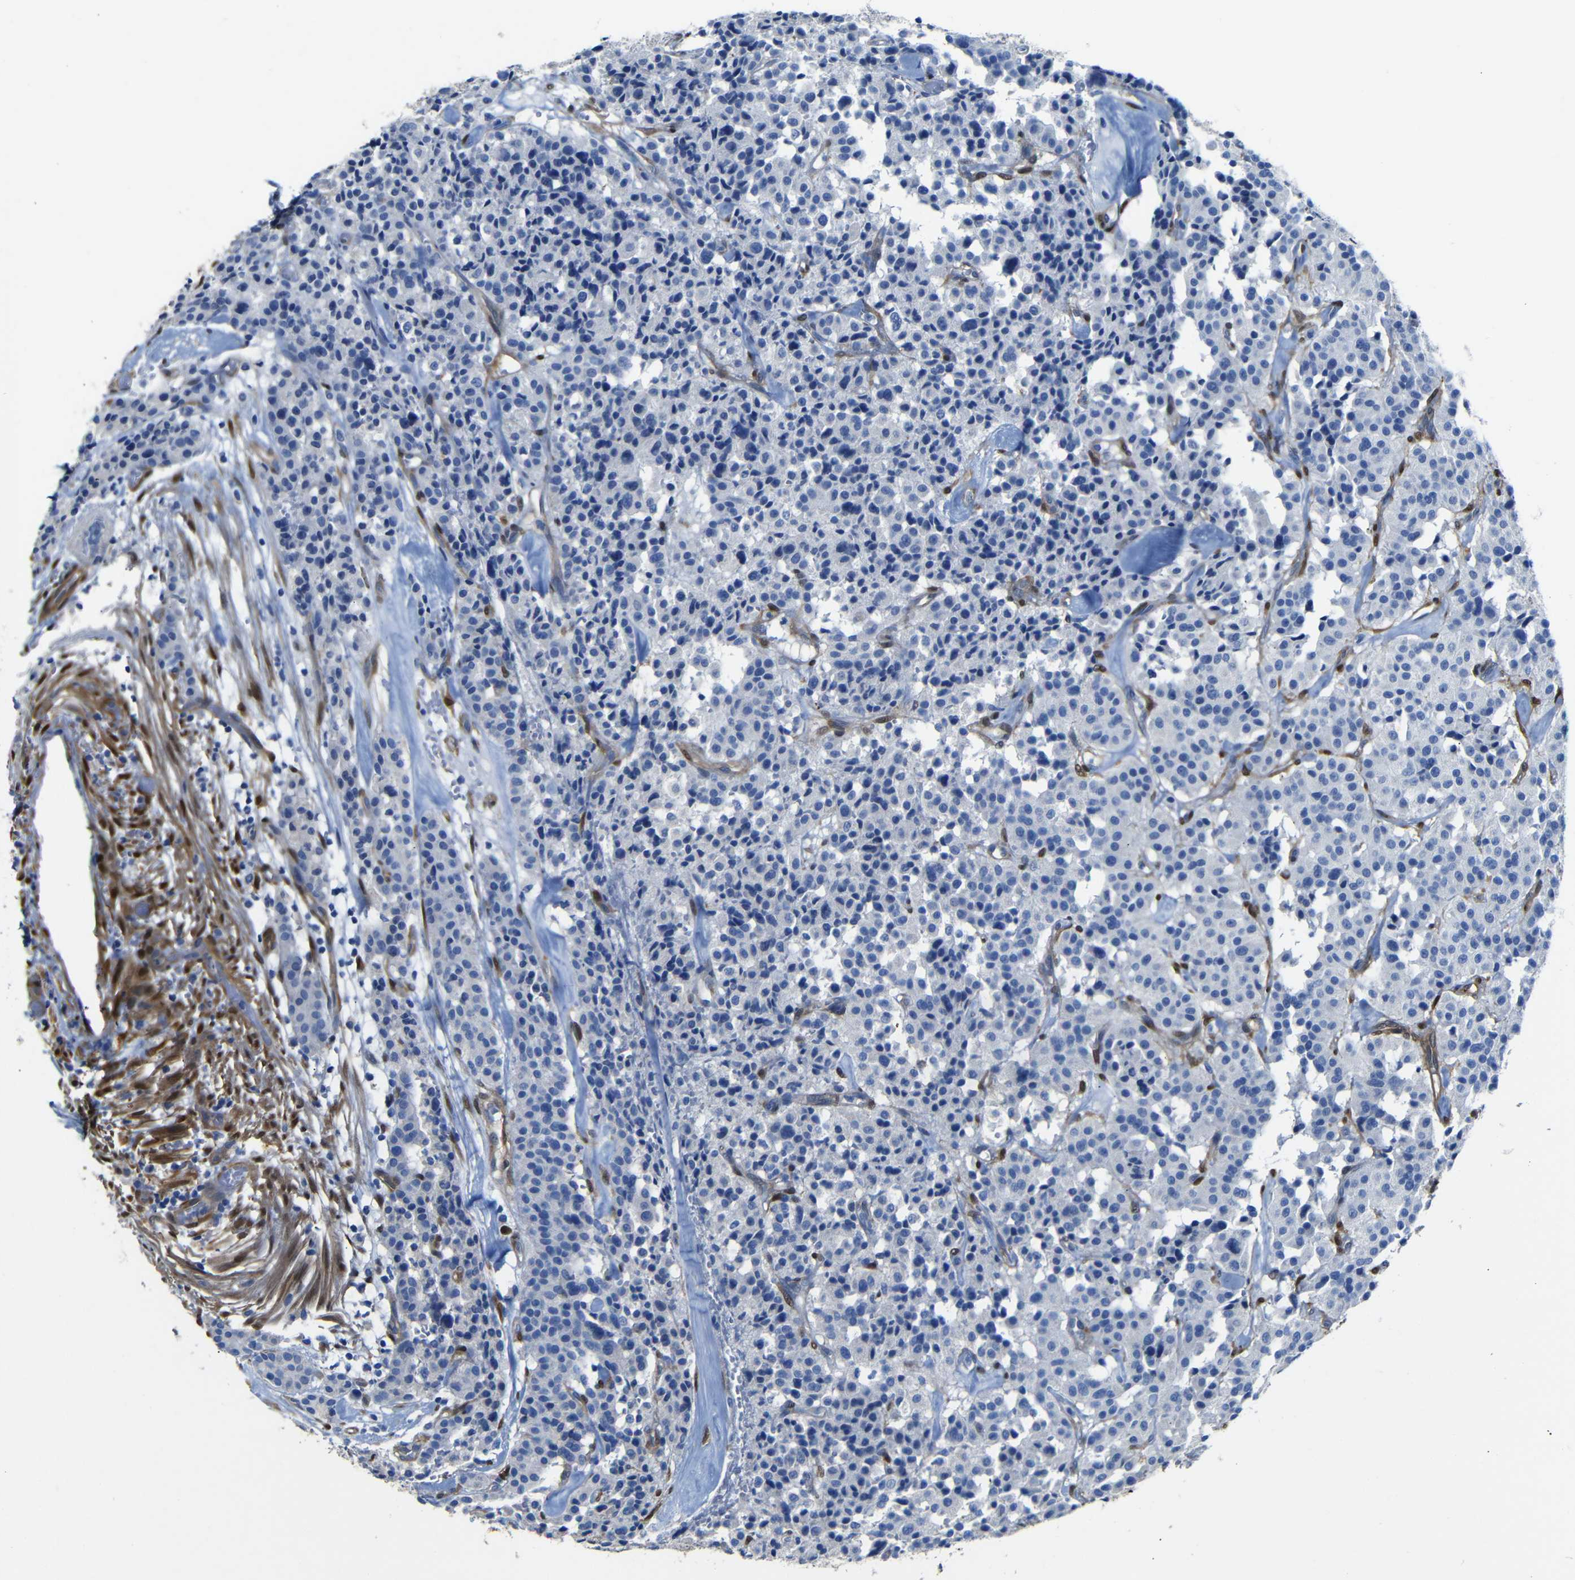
{"staining": {"intensity": "negative", "quantity": "none", "location": "none"}, "tissue": "carcinoid", "cell_type": "Tumor cells", "image_type": "cancer", "snomed": [{"axis": "morphology", "description": "Carcinoid, malignant, NOS"}, {"axis": "topography", "description": "Lung"}], "caption": "Immunohistochemistry histopathology image of neoplastic tissue: human malignant carcinoid stained with DAB exhibits no significant protein positivity in tumor cells.", "gene": "YAP1", "patient": {"sex": "male", "age": 30}}